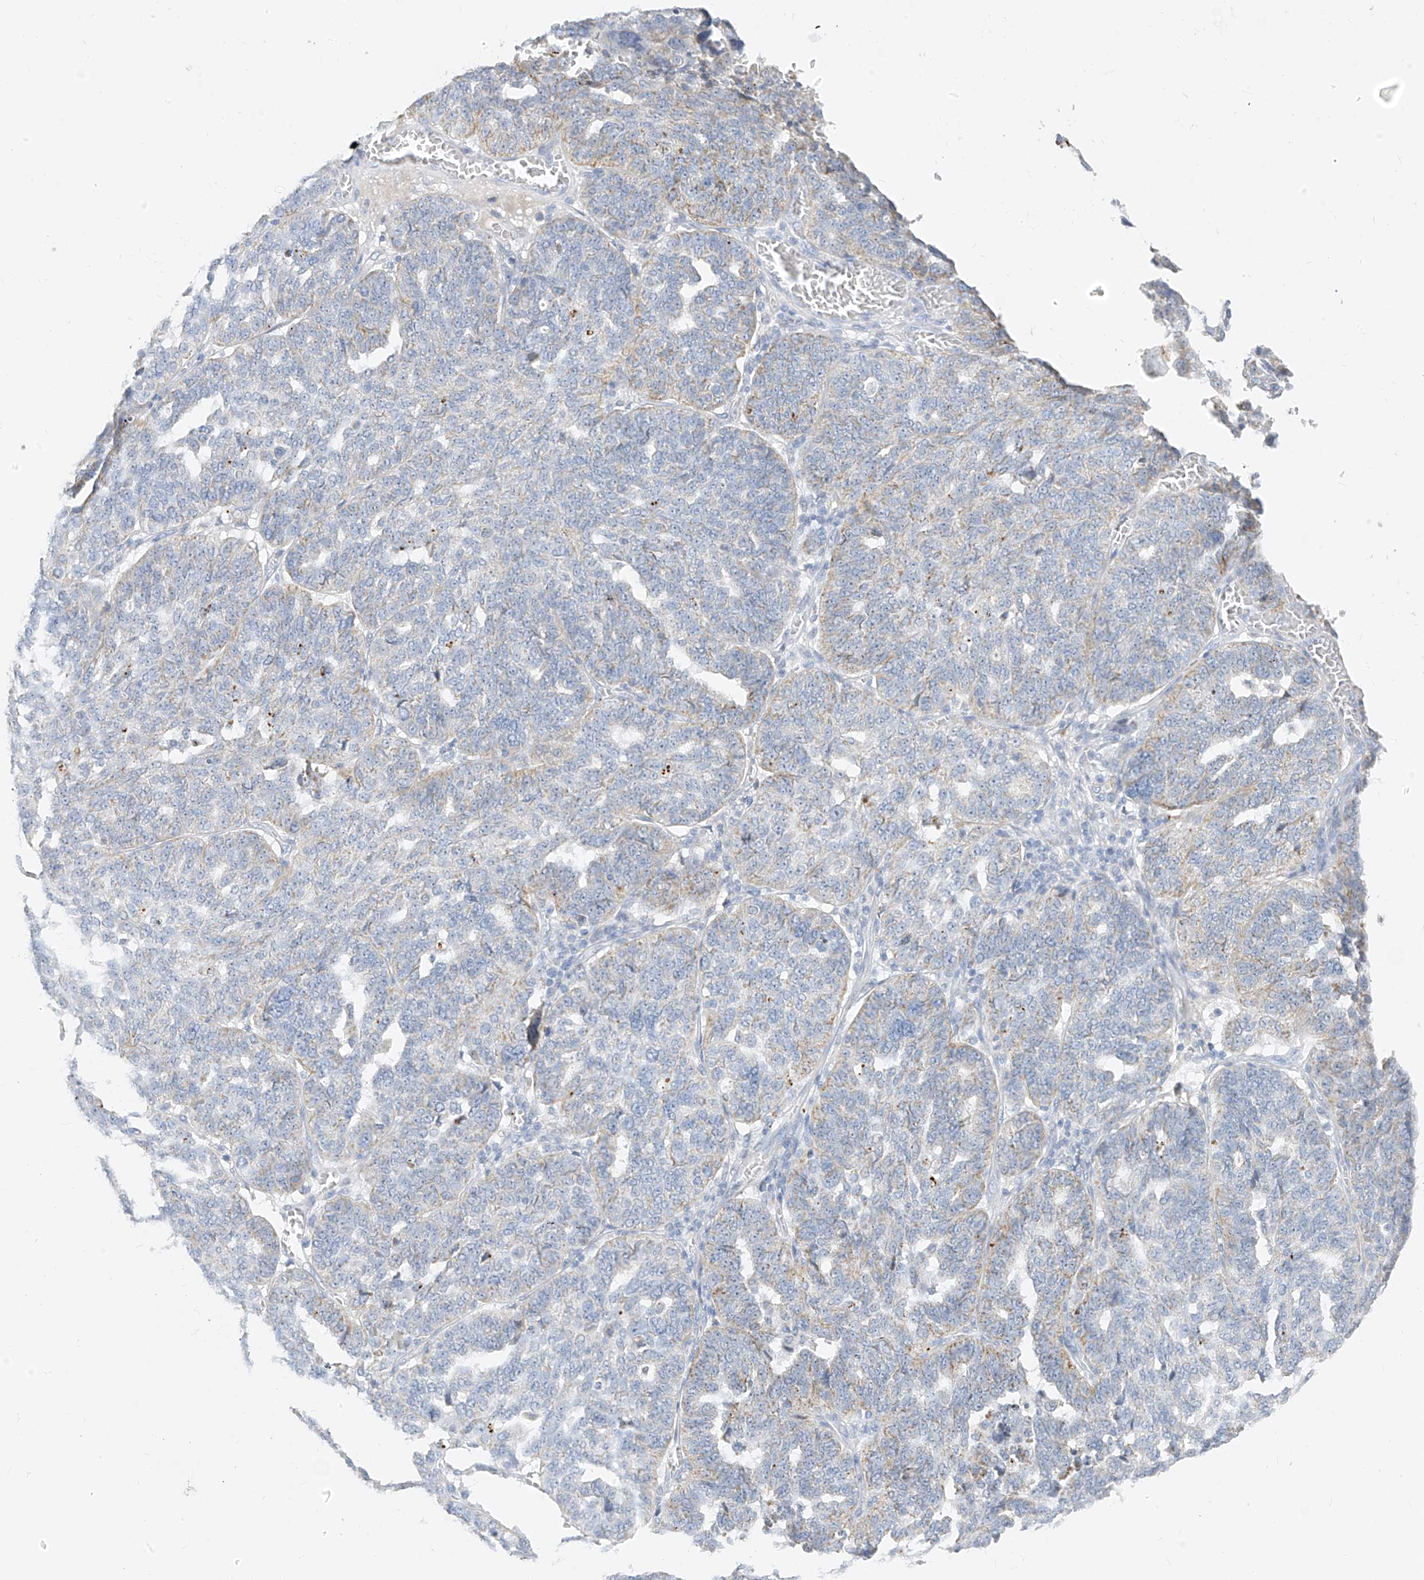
{"staining": {"intensity": "weak", "quantity": "<25%", "location": "cytoplasmic/membranous"}, "tissue": "ovarian cancer", "cell_type": "Tumor cells", "image_type": "cancer", "snomed": [{"axis": "morphology", "description": "Cystadenocarcinoma, serous, NOS"}, {"axis": "topography", "description": "Ovary"}], "caption": "Tumor cells show no significant expression in serous cystadenocarcinoma (ovarian).", "gene": "ZNF404", "patient": {"sex": "female", "age": 59}}